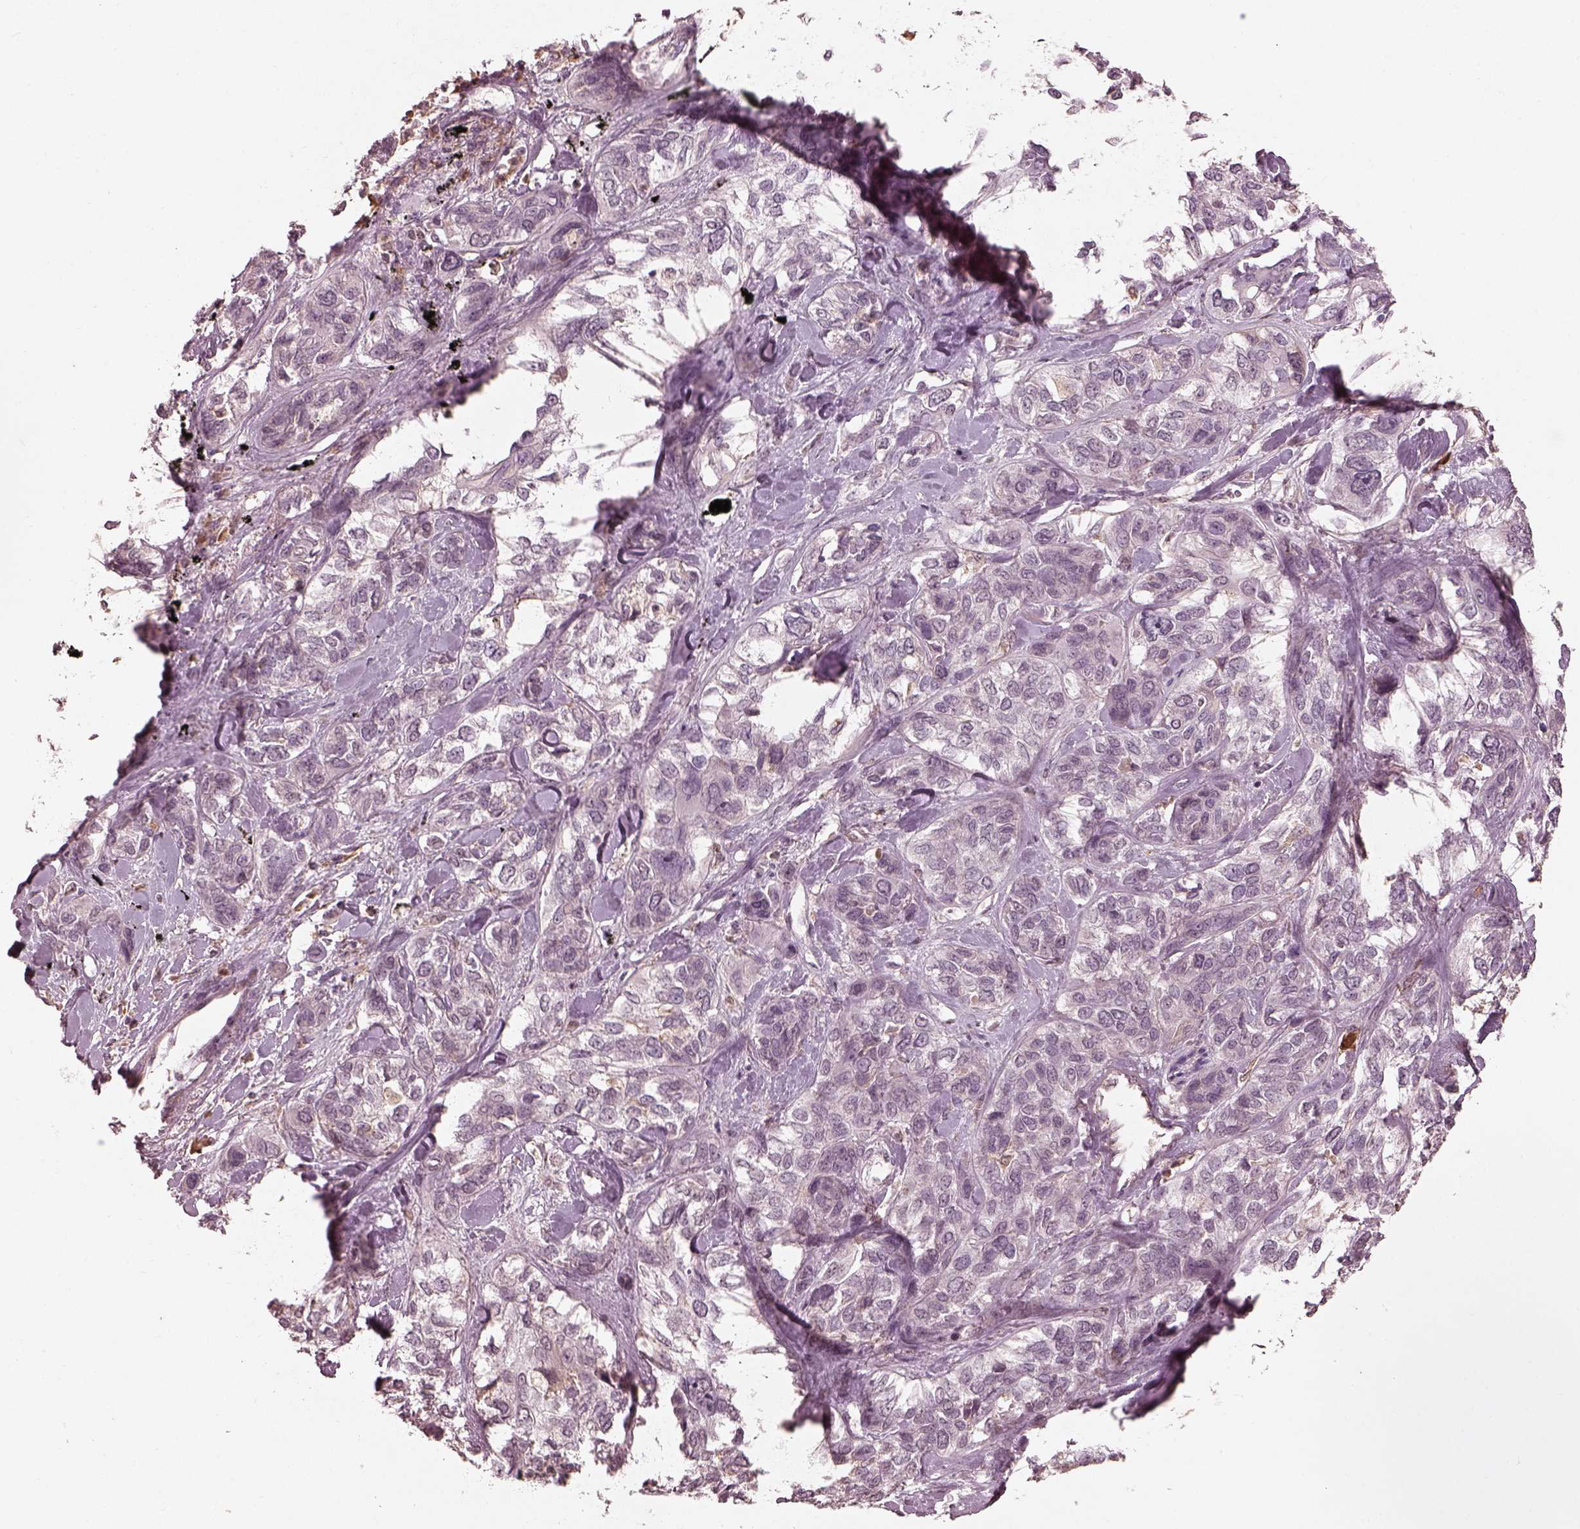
{"staining": {"intensity": "negative", "quantity": "none", "location": "none"}, "tissue": "lung cancer", "cell_type": "Tumor cells", "image_type": "cancer", "snomed": [{"axis": "morphology", "description": "Squamous cell carcinoma, NOS"}, {"axis": "topography", "description": "Lung"}], "caption": "The histopathology image shows no staining of tumor cells in lung cancer.", "gene": "CALR3", "patient": {"sex": "female", "age": 70}}